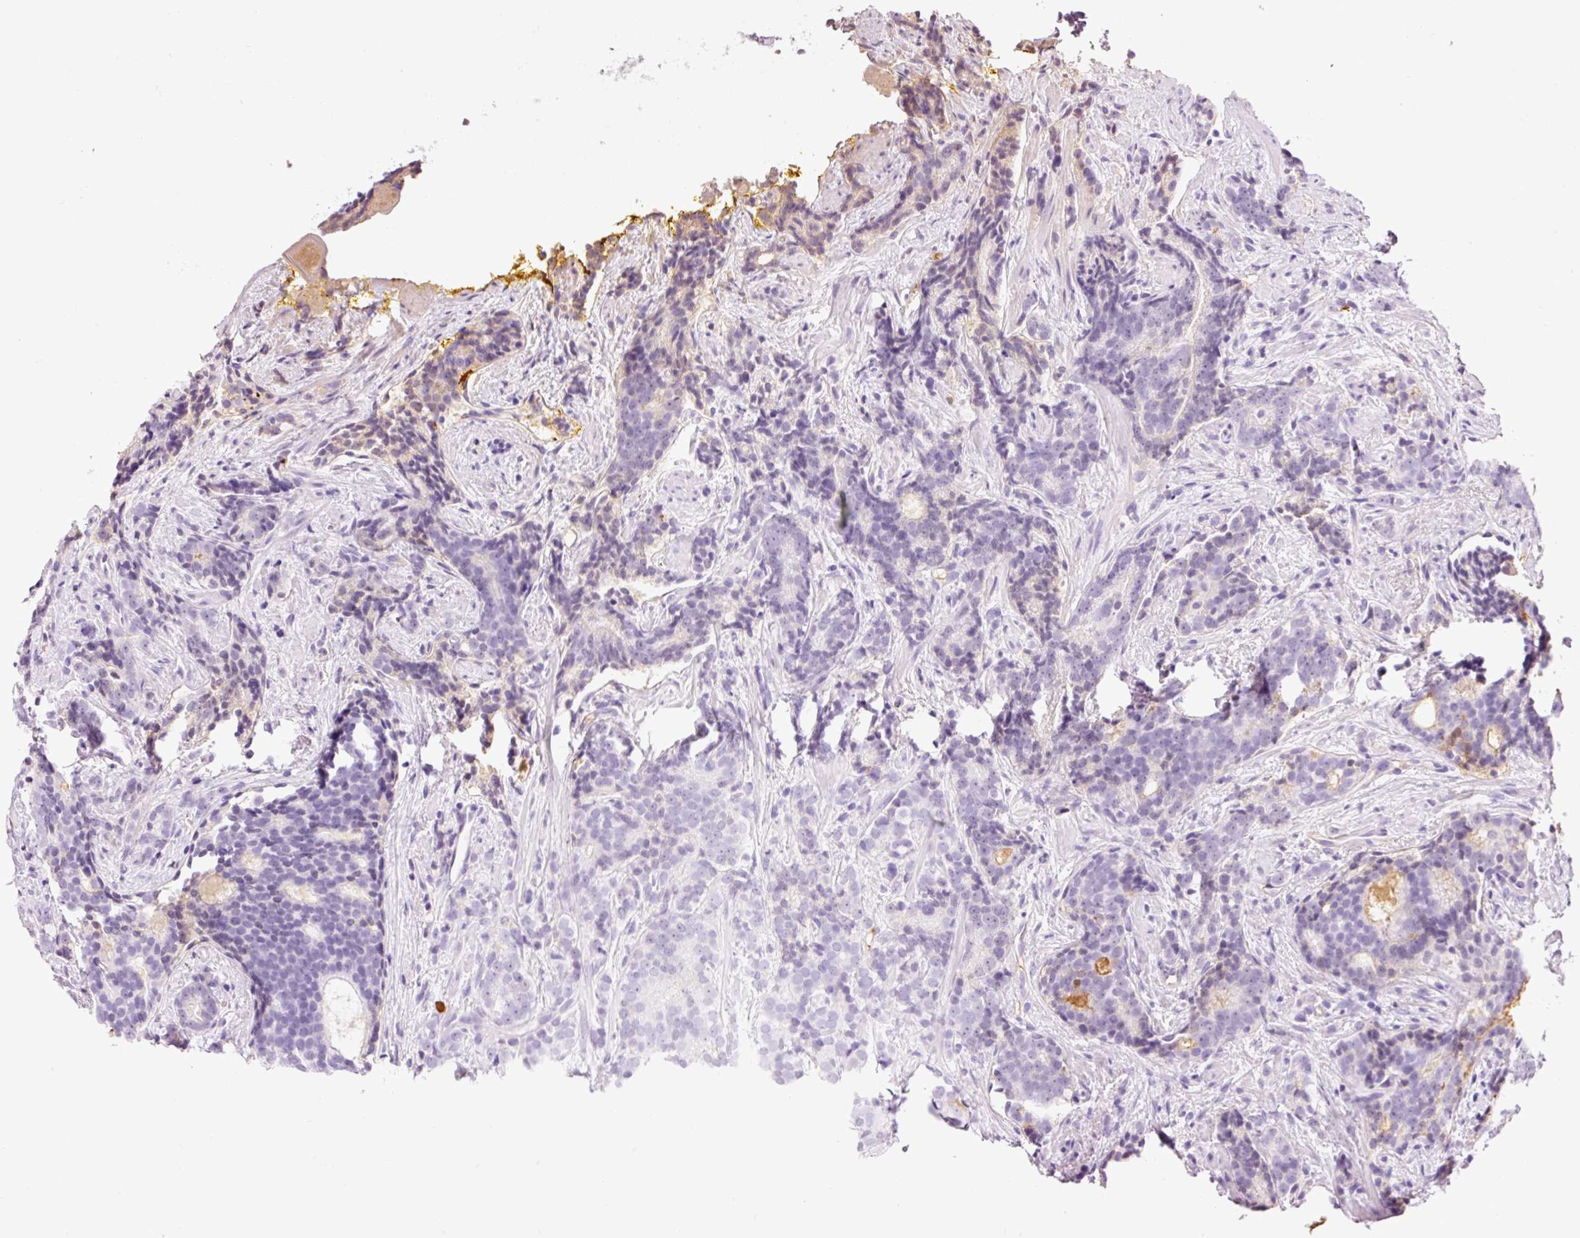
{"staining": {"intensity": "negative", "quantity": "none", "location": "none"}, "tissue": "prostate cancer", "cell_type": "Tumor cells", "image_type": "cancer", "snomed": [{"axis": "morphology", "description": "Adenocarcinoma, High grade"}, {"axis": "topography", "description": "Prostate"}], "caption": "The immunohistochemistry micrograph has no significant positivity in tumor cells of prostate cancer tissue. (DAB IHC visualized using brightfield microscopy, high magnification).", "gene": "PRPF38B", "patient": {"sex": "male", "age": 64}}